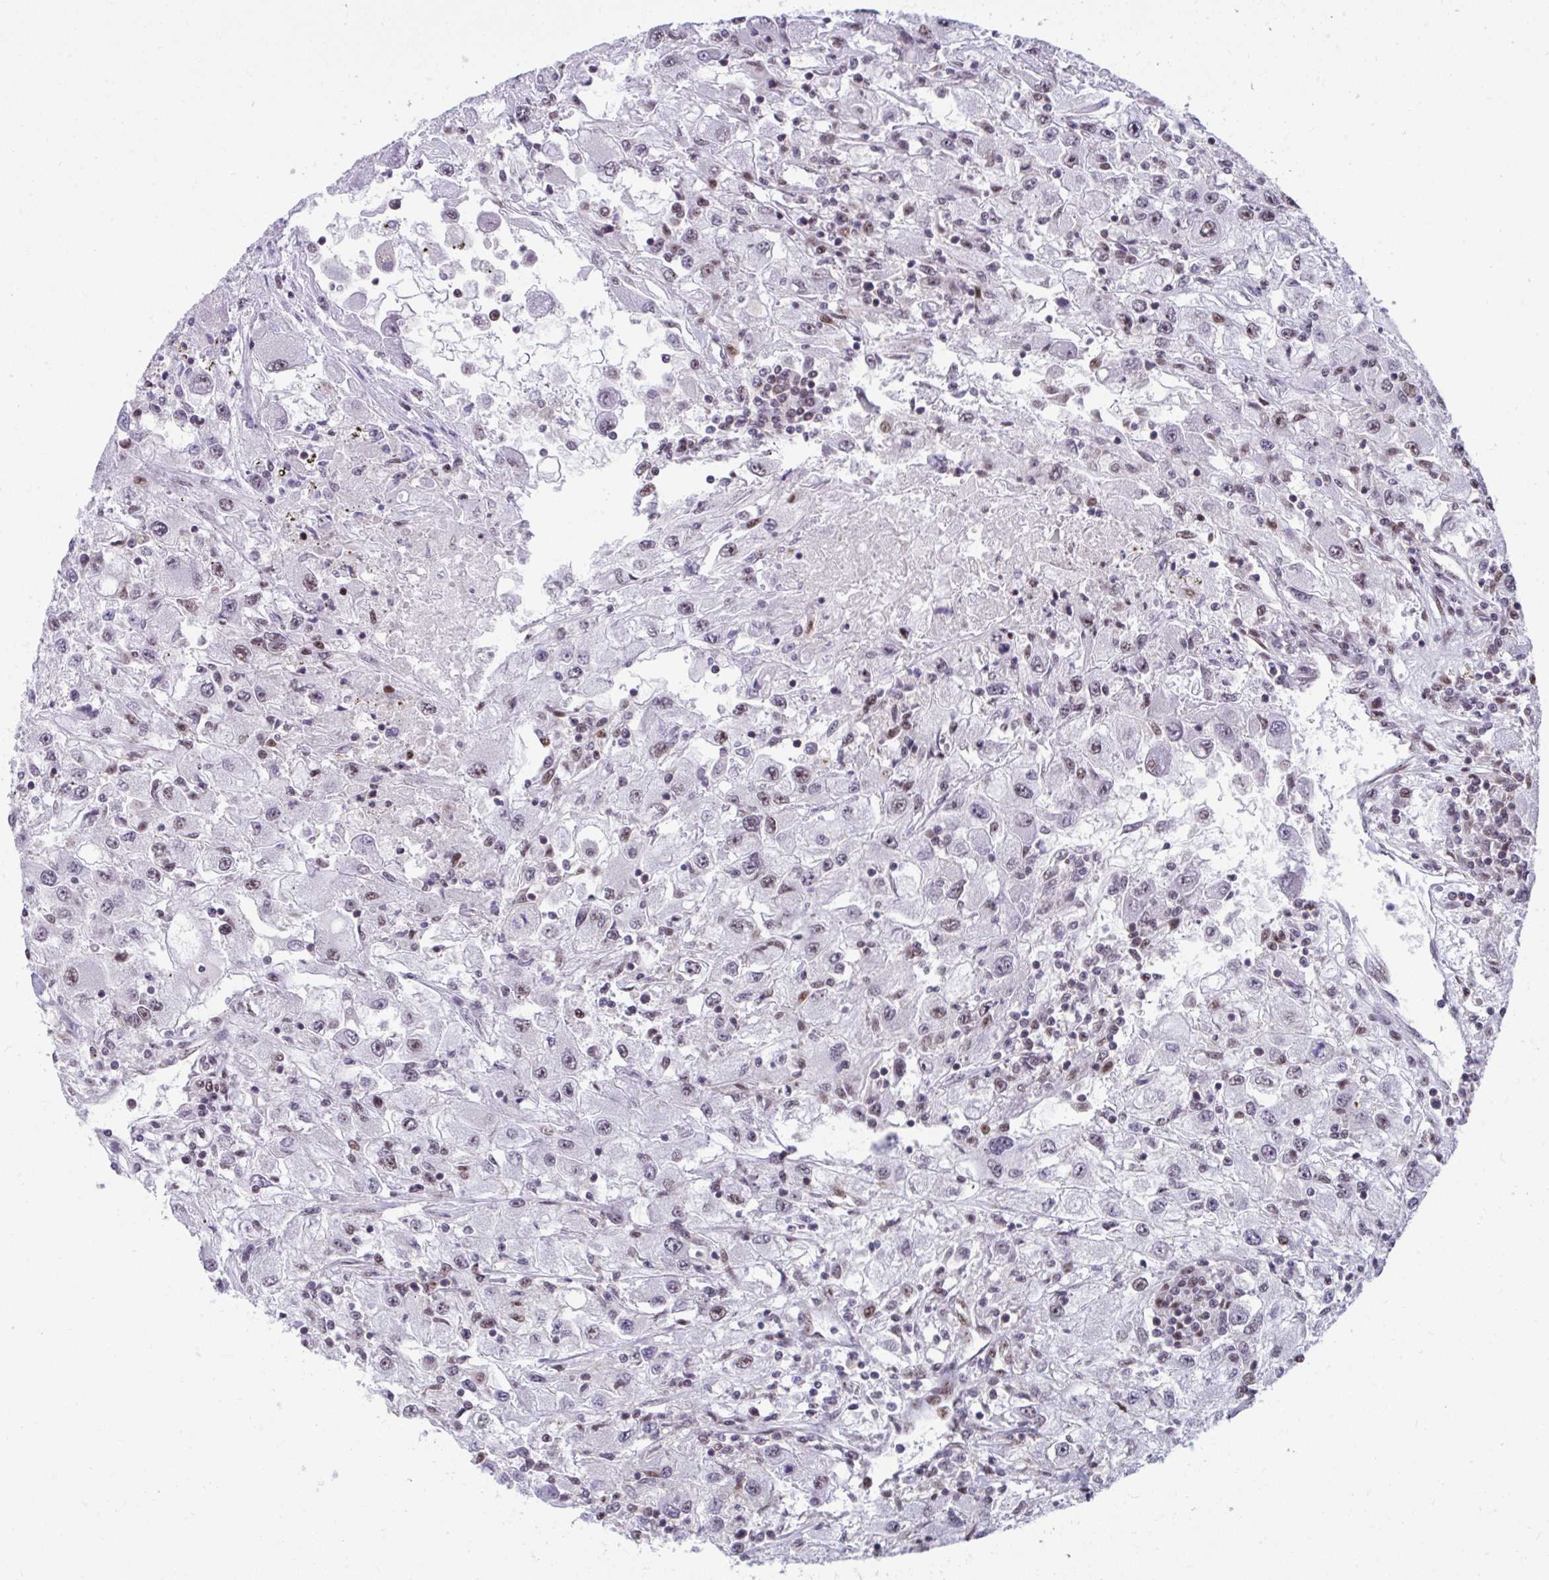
{"staining": {"intensity": "weak", "quantity": "<25%", "location": "nuclear"}, "tissue": "renal cancer", "cell_type": "Tumor cells", "image_type": "cancer", "snomed": [{"axis": "morphology", "description": "Adenocarcinoma, NOS"}, {"axis": "topography", "description": "Kidney"}], "caption": "This is an immunohistochemistry (IHC) micrograph of human renal adenocarcinoma. There is no staining in tumor cells.", "gene": "SLC35C2", "patient": {"sex": "female", "age": 67}}